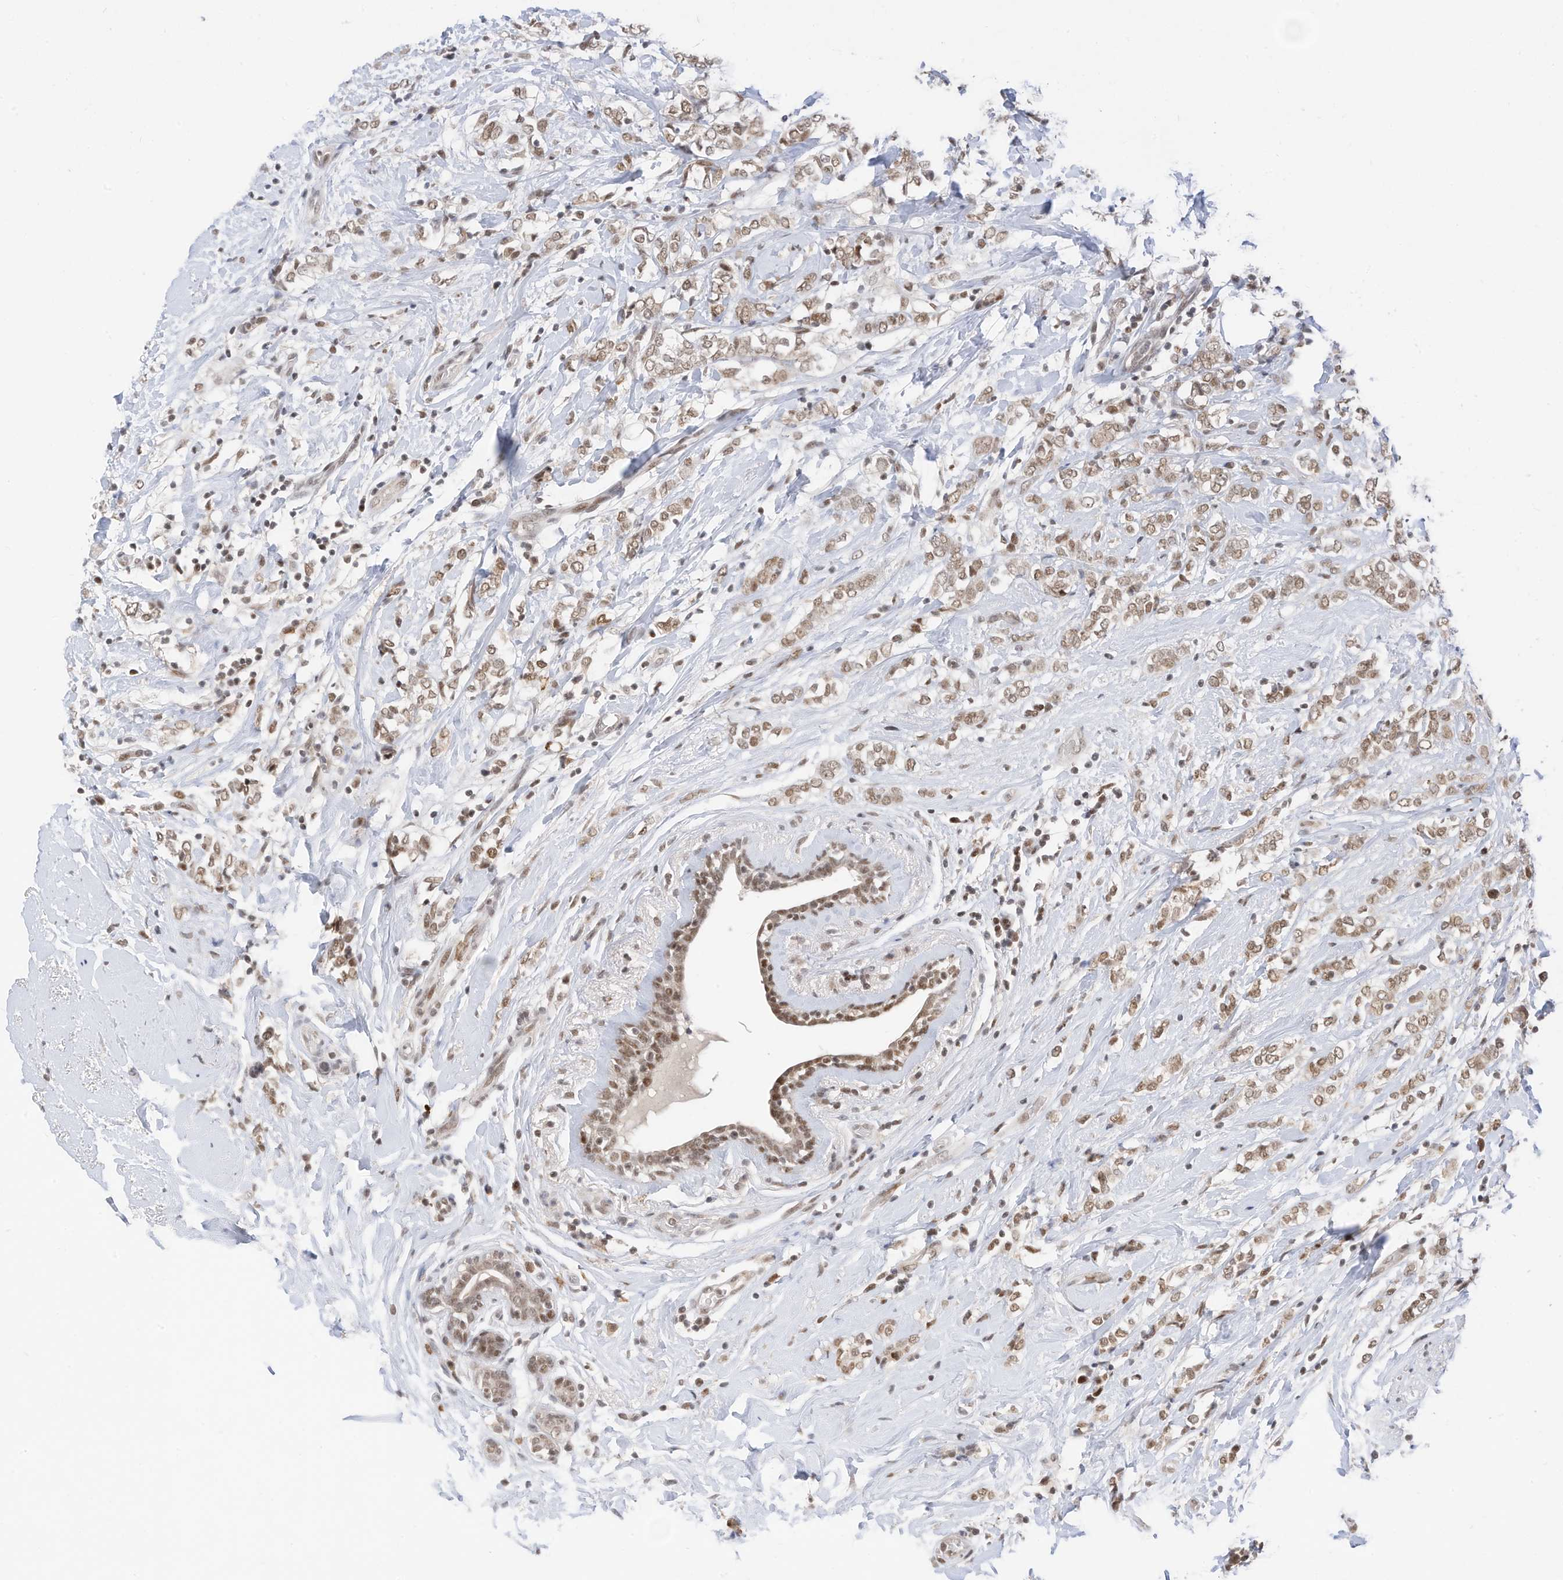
{"staining": {"intensity": "weak", "quantity": ">75%", "location": "nuclear"}, "tissue": "breast cancer", "cell_type": "Tumor cells", "image_type": "cancer", "snomed": [{"axis": "morphology", "description": "Normal tissue, NOS"}, {"axis": "morphology", "description": "Lobular carcinoma"}, {"axis": "topography", "description": "Breast"}], "caption": "An image of breast lobular carcinoma stained for a protein exhibits weak nuclear brown staining in tumor cells.", "gene": "OGT", "patient": {"sex": "female", "age": 47}}